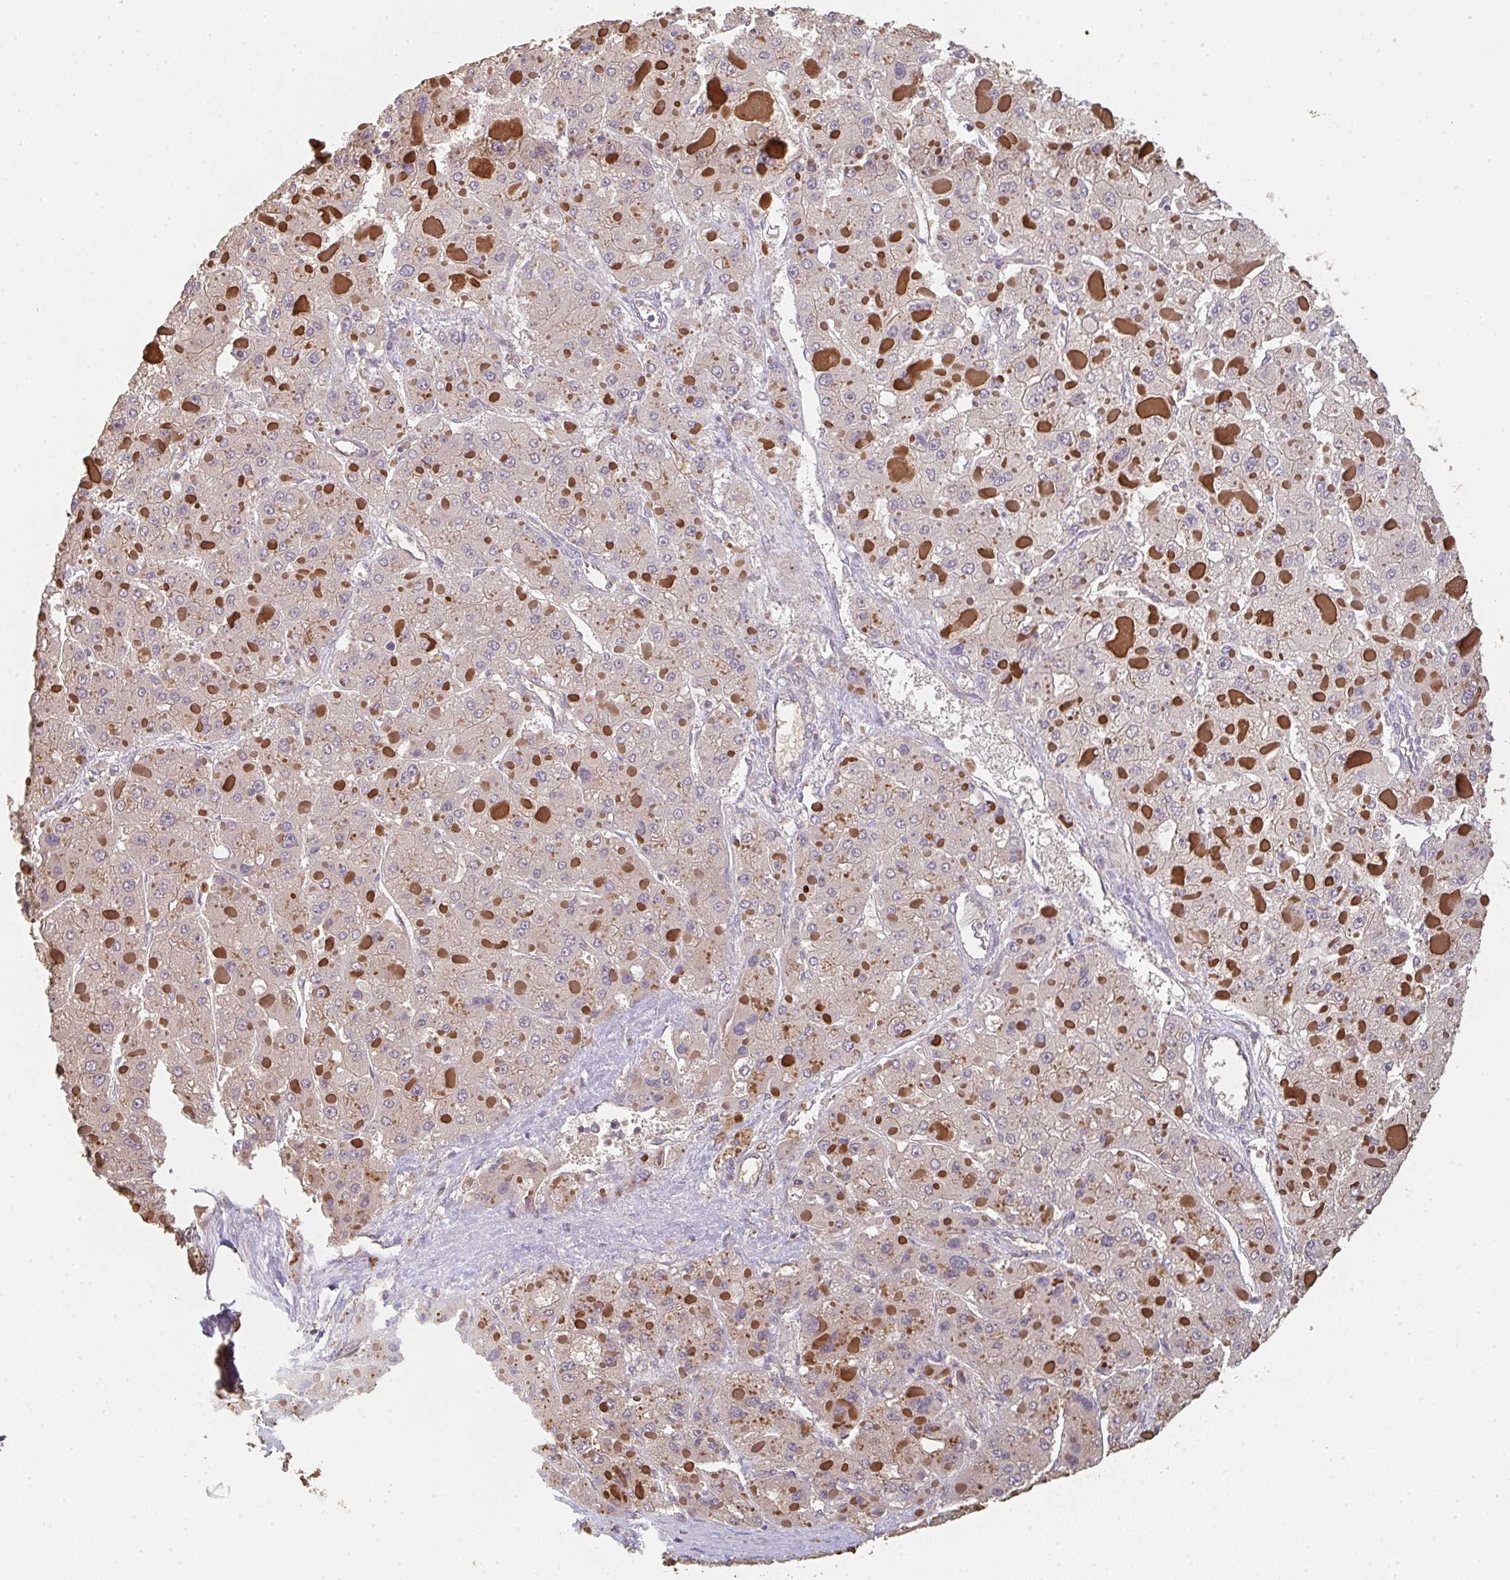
{"staining": {"intensity": "weak", "quantity": "25%-75%", "location": "cytoplasmic/membranous"}, "tissue": "liver cancer", "cell_type": "Tumor cells", "image_type": "cancer", "snomed": [{"axis": "morphology", "description": "Carcinoma, Hepatocellular, NOS"}, {"axis": "topography", "description": "Liver"}], "caption": "IHC micrograph of liver hepatocellular carcinoma stained for a protein (brown), which shows low levels of weak cytoplasmic/membranous staining in about 25%-75% of tumor cells.", "gene": "POLG", "patient": {"sex": "female", "age": 73}}